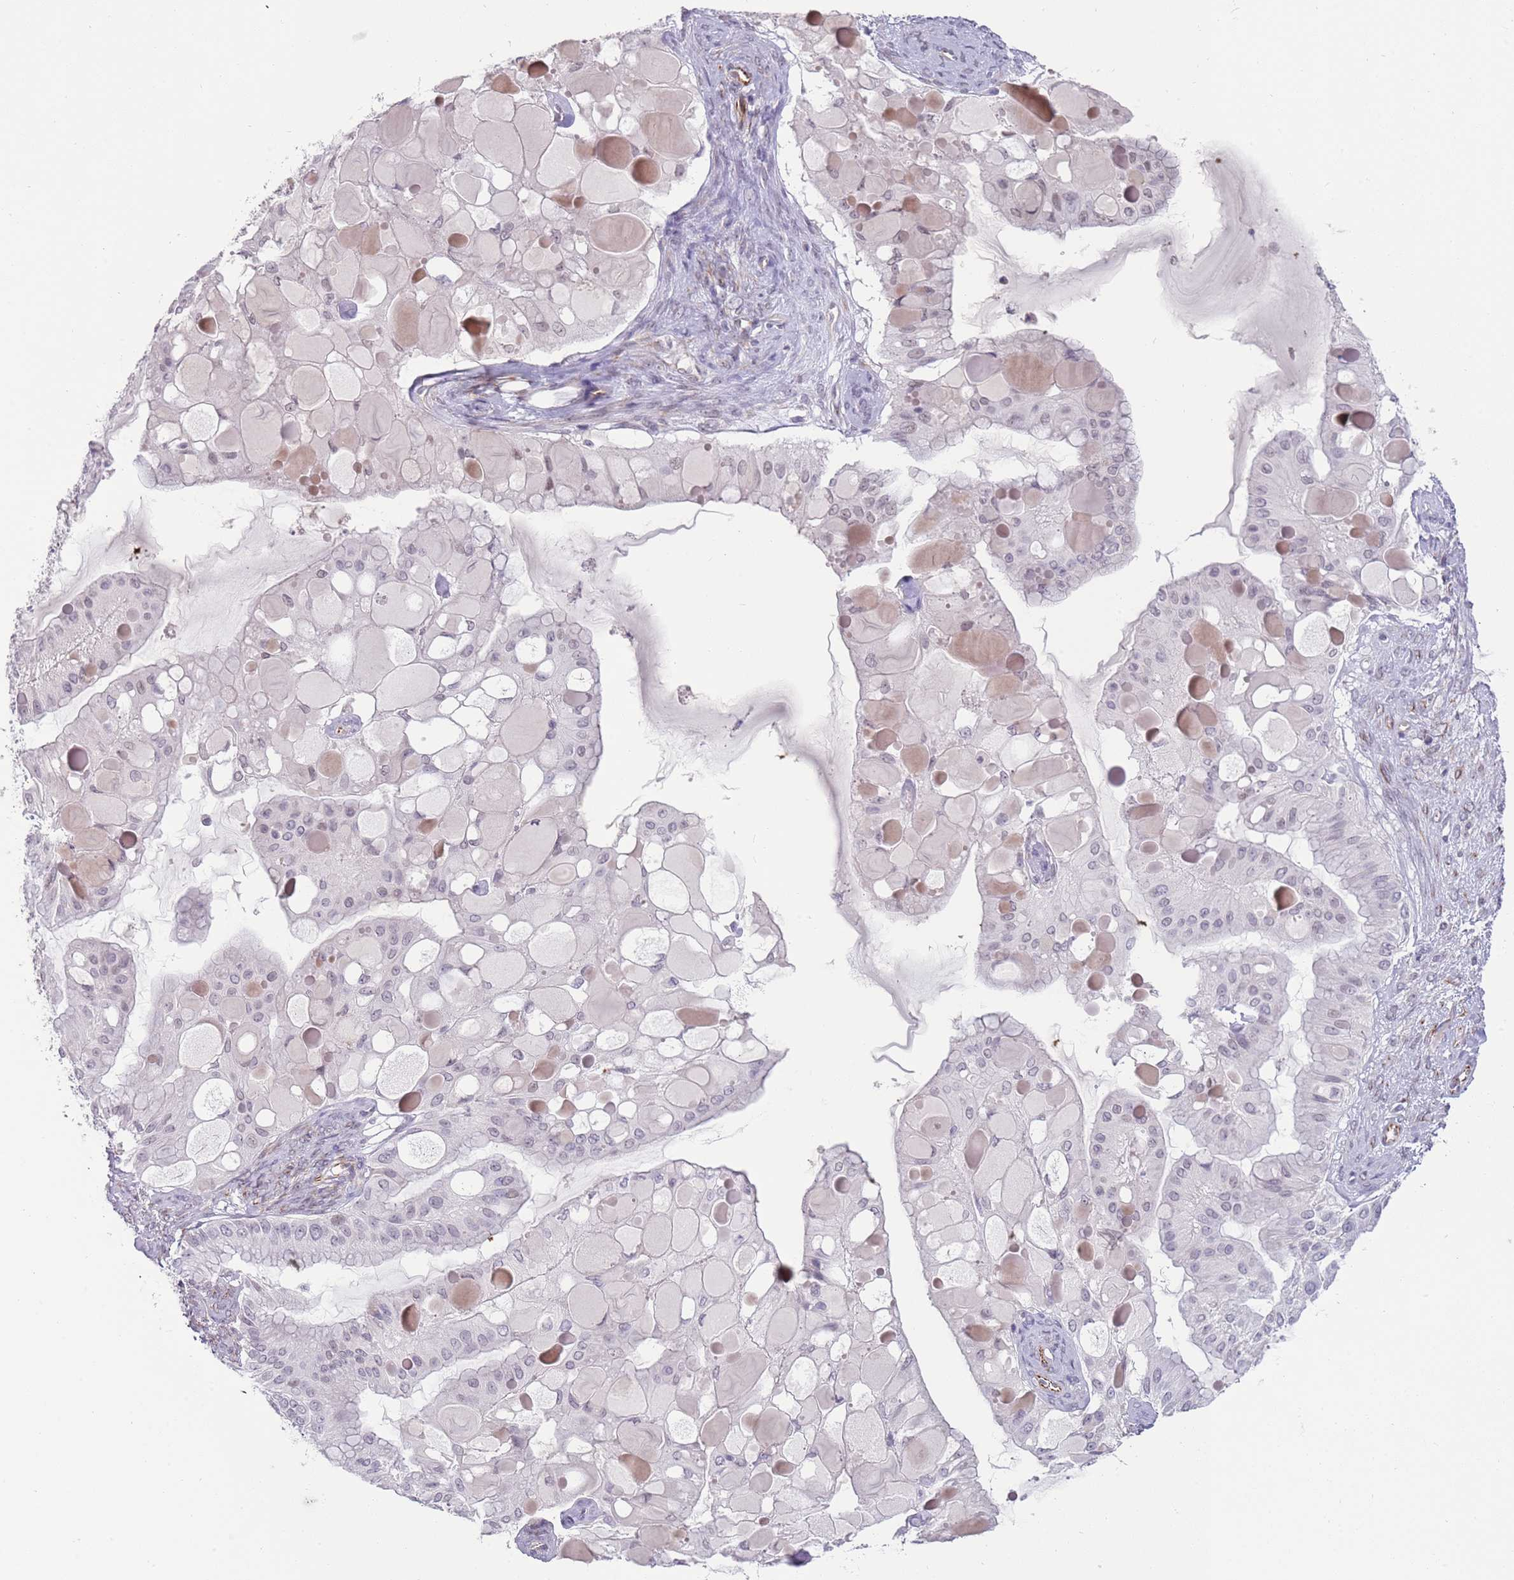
{"staining": {"intensity": "negative", "quantity": "none", "location": "none"}, "tissue": "ovarian cancer", "cell_type": "Tumor cells", "image_type": "cancer", "snomed": [{"axis": "morphology", "description": "Cystadenocarcinoma, mucinous, NOS"}, {"axis": "topography", "description": "Ovary"}], "caption": "There is no significant positivity in tumor cells of mucinous cystadenocarcinoma (ovarian).", "gene": "NBPF3", "patient": {"sex": "female", "age": 61}}